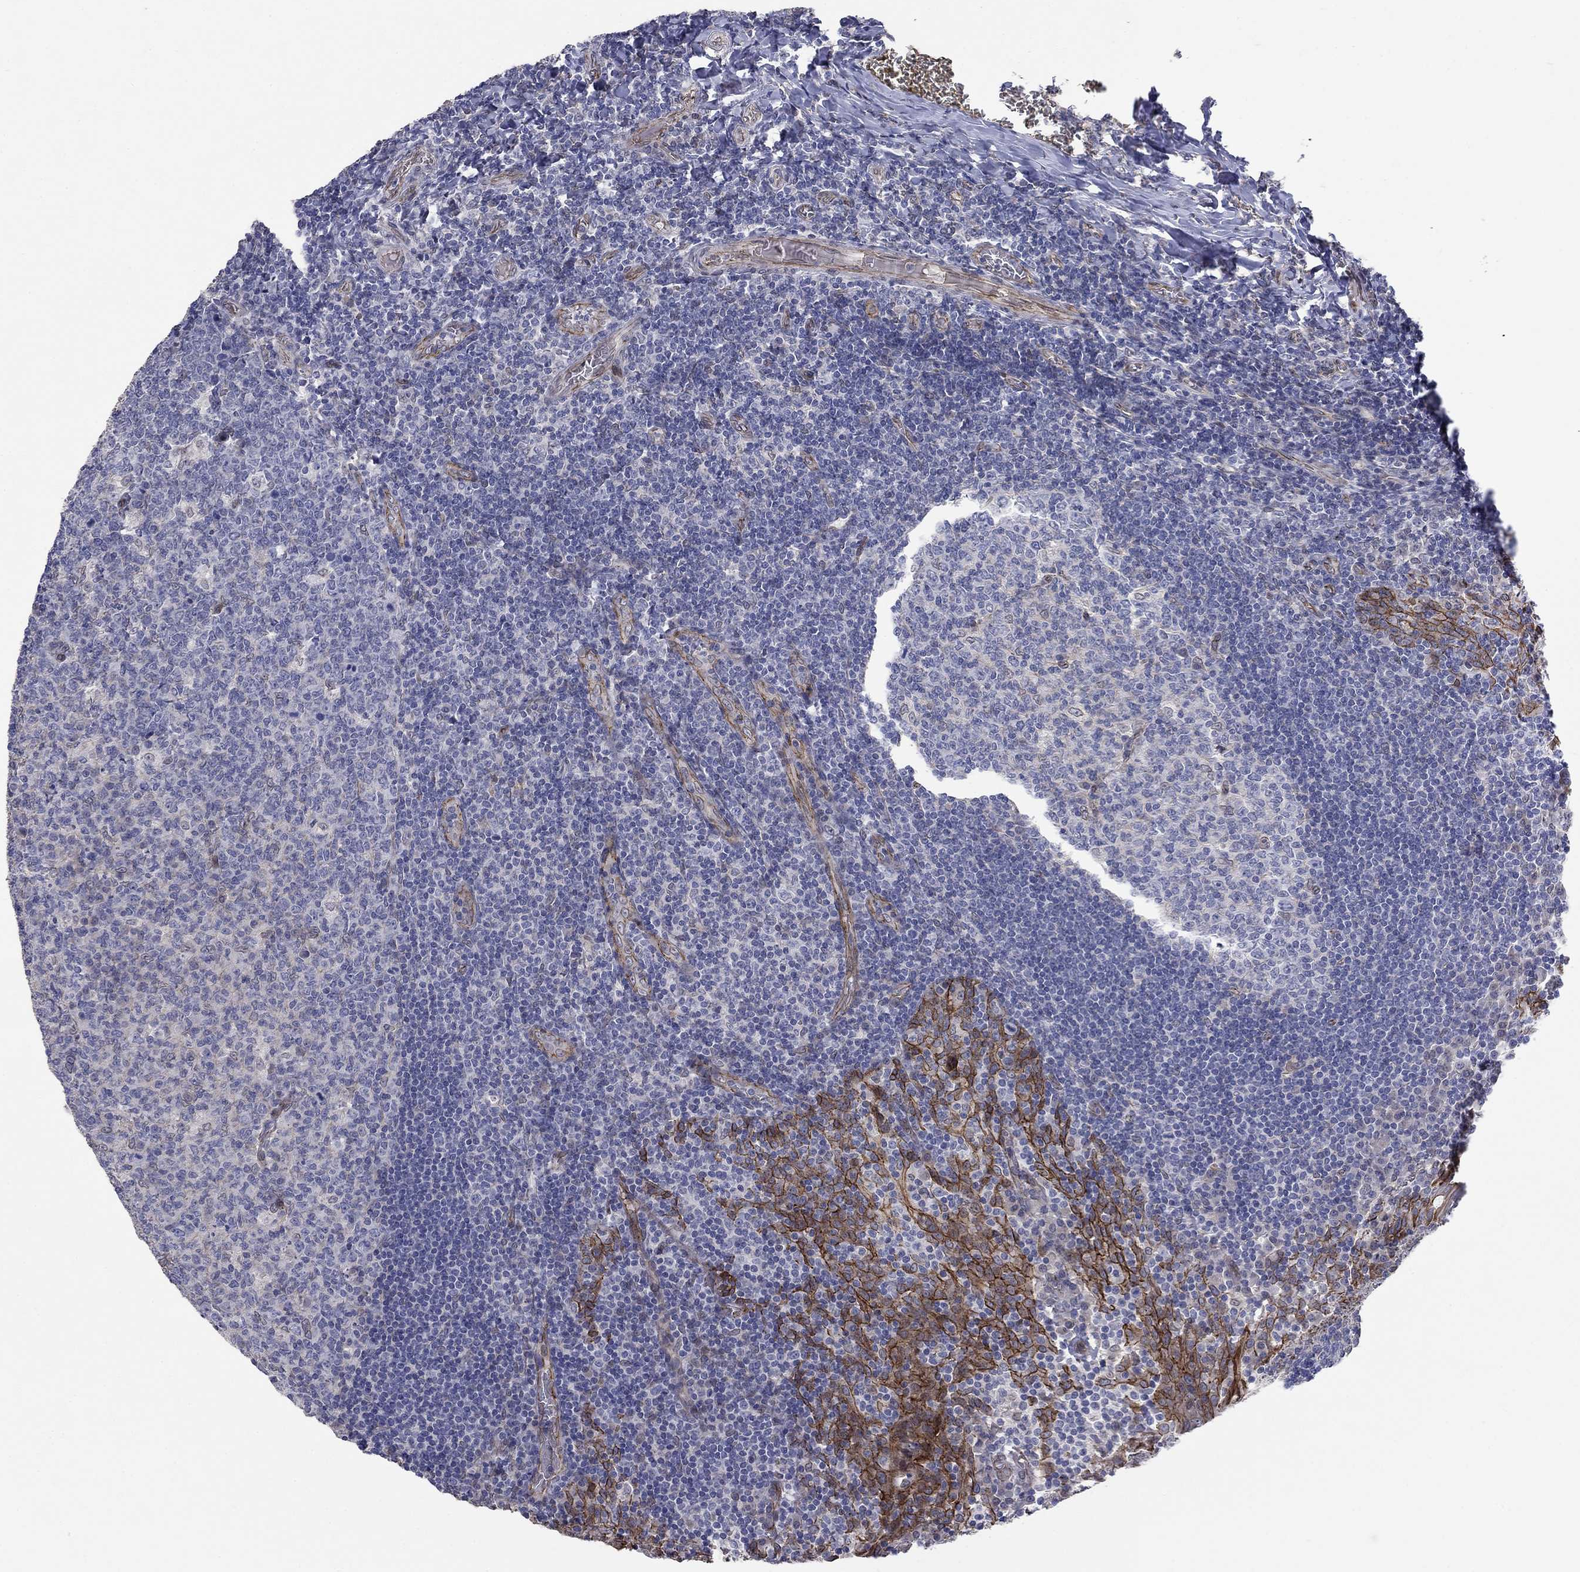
{"staining": {"intensity": "negative", "quantity": "none", "location": "none"}, "tissue": "tonsil", "cell_type": "Germinal center cells", "image_type": "normal", "snomed": [{"axis": "morphology", "description": "Normal tissue, NOS"}, {"axis": "topography", "description": "Tonsil"}], "caption": "Immunohistochemistry of normal human tonsil shows no expression in germinal center cells.", "gene": "EMC9", "patient": {"sex": "female", "age": 13}}